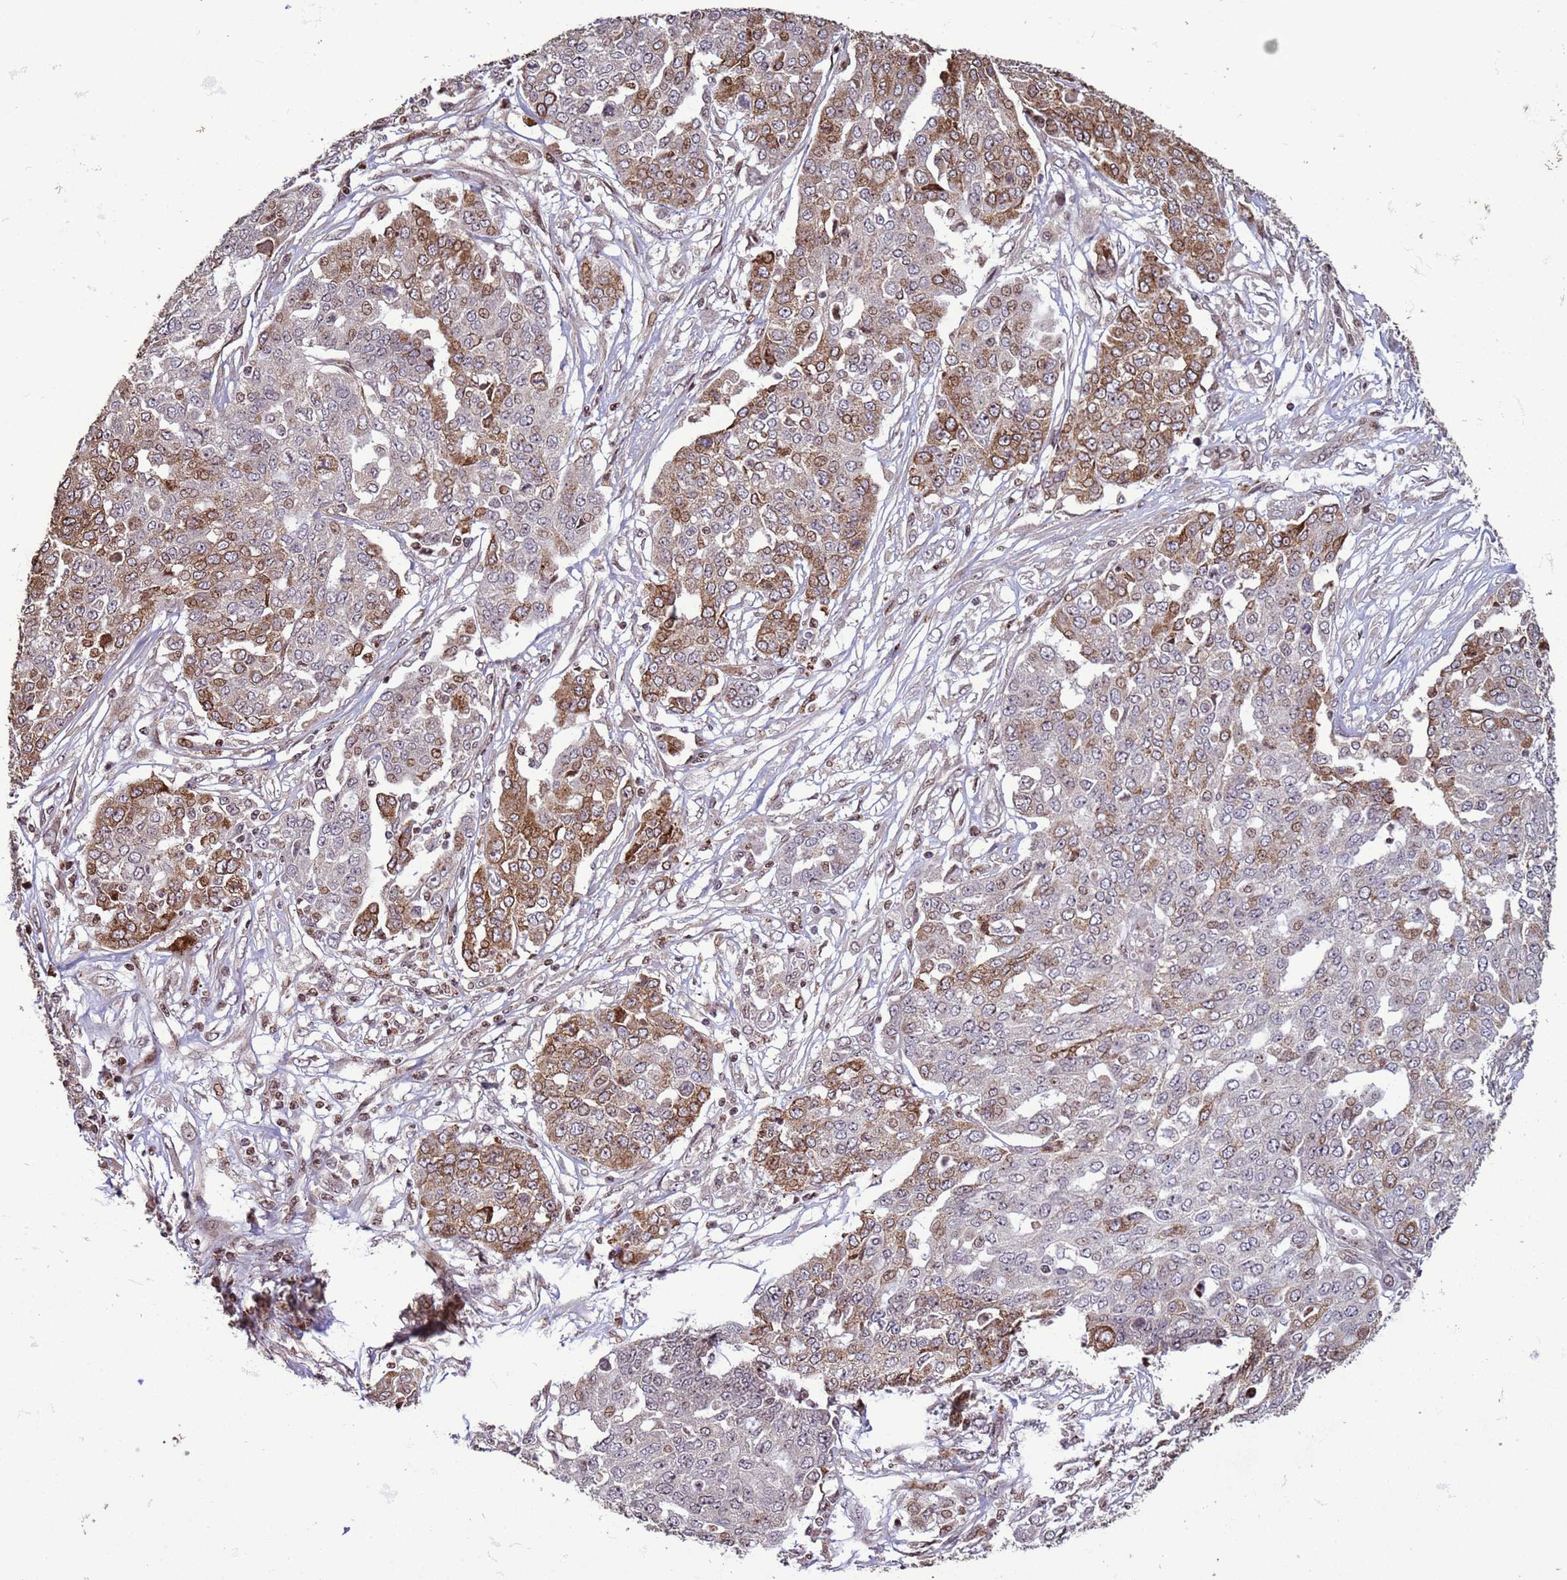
{"staining": {"intensity": "moderate", "quantity": "25%-75%", "location": "cytoplasmic/membranous,nuclear"}, "tissue": "ovarian cancer", "cell_type": "Tumor cells", "image_type": "cancer", "snomed": [{"axis": "morphology", "description": "Cystadenocarcinoma, serous, NOS"}, {"axis": "topography", "description": "Soft tissue"}, {"axis": "topography", "description": "Ovary"}], "caption": "About 25%-75% of tumor cells in human ovarian serous cystadenocarcinoma reveal moderate cytoplasmic/membranous and nuclear protein expression as visualized by brown immunohistochemical staining.", "gene": "HGH1", "patient": {"sex": "female", "age": 57}}